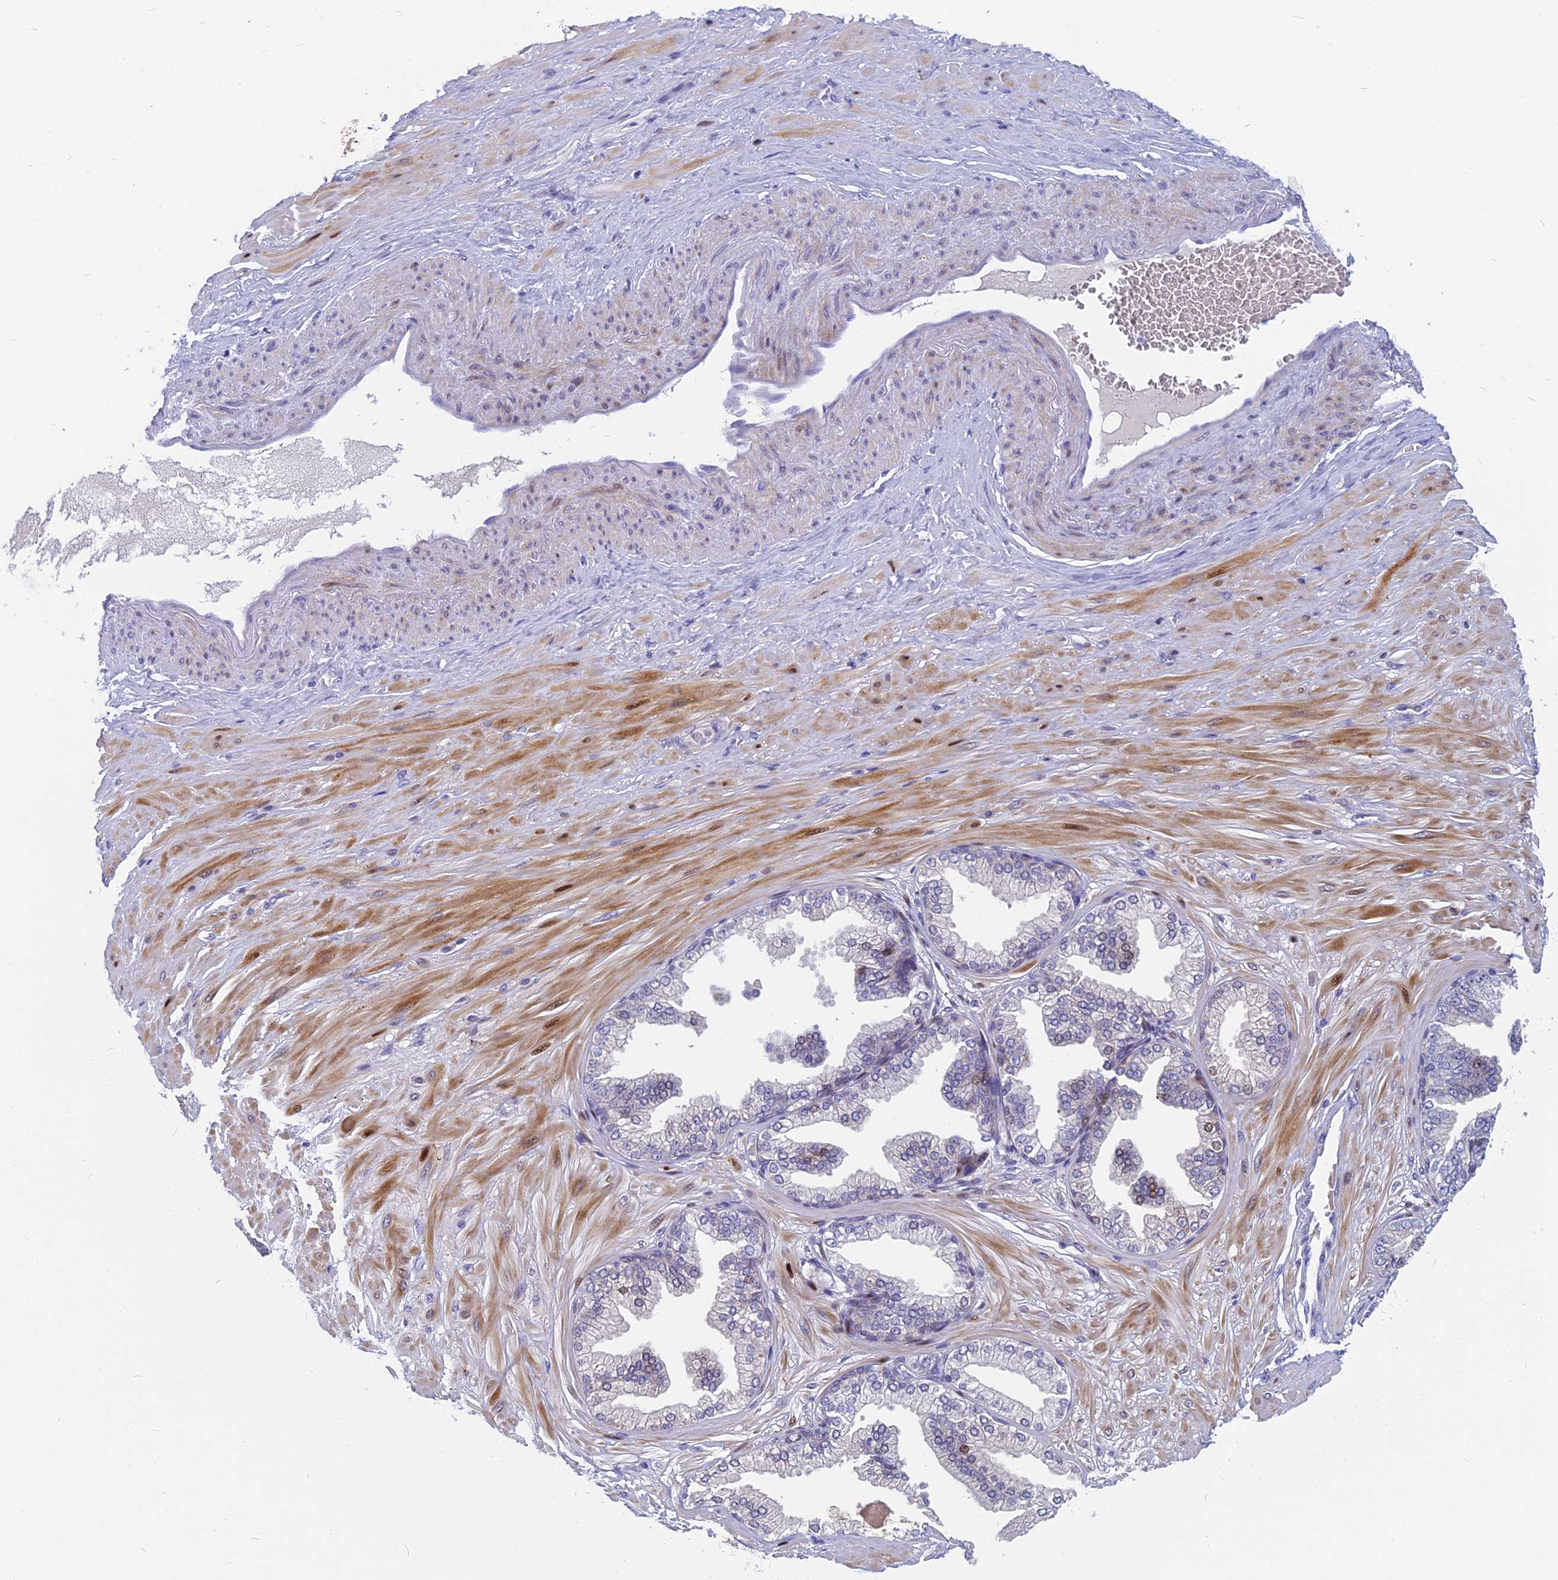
{"staining": {"intensity": "negative", "quantity": "none", "location": "none"}, "tissue": "adipose tissue", "cell_type": "Adipocytes", "image_type": "normal", "snomed": [{"axis": "morphology", "description": "Normal tissue, NOS"}, {"axis": "morphology", "description": "Adenocarcinoma, Low grade"}, {"axis": "topography", "description": "Prostate"}, {"axis": "topography", "description": "Peripheral nerve tissue"}], "caption": "The immunohistochemistry image has no significant positivity in adipocytes of adipose tissue.", "gene": "NKPD1", "patient": {"sex": "male", "age": 63}}